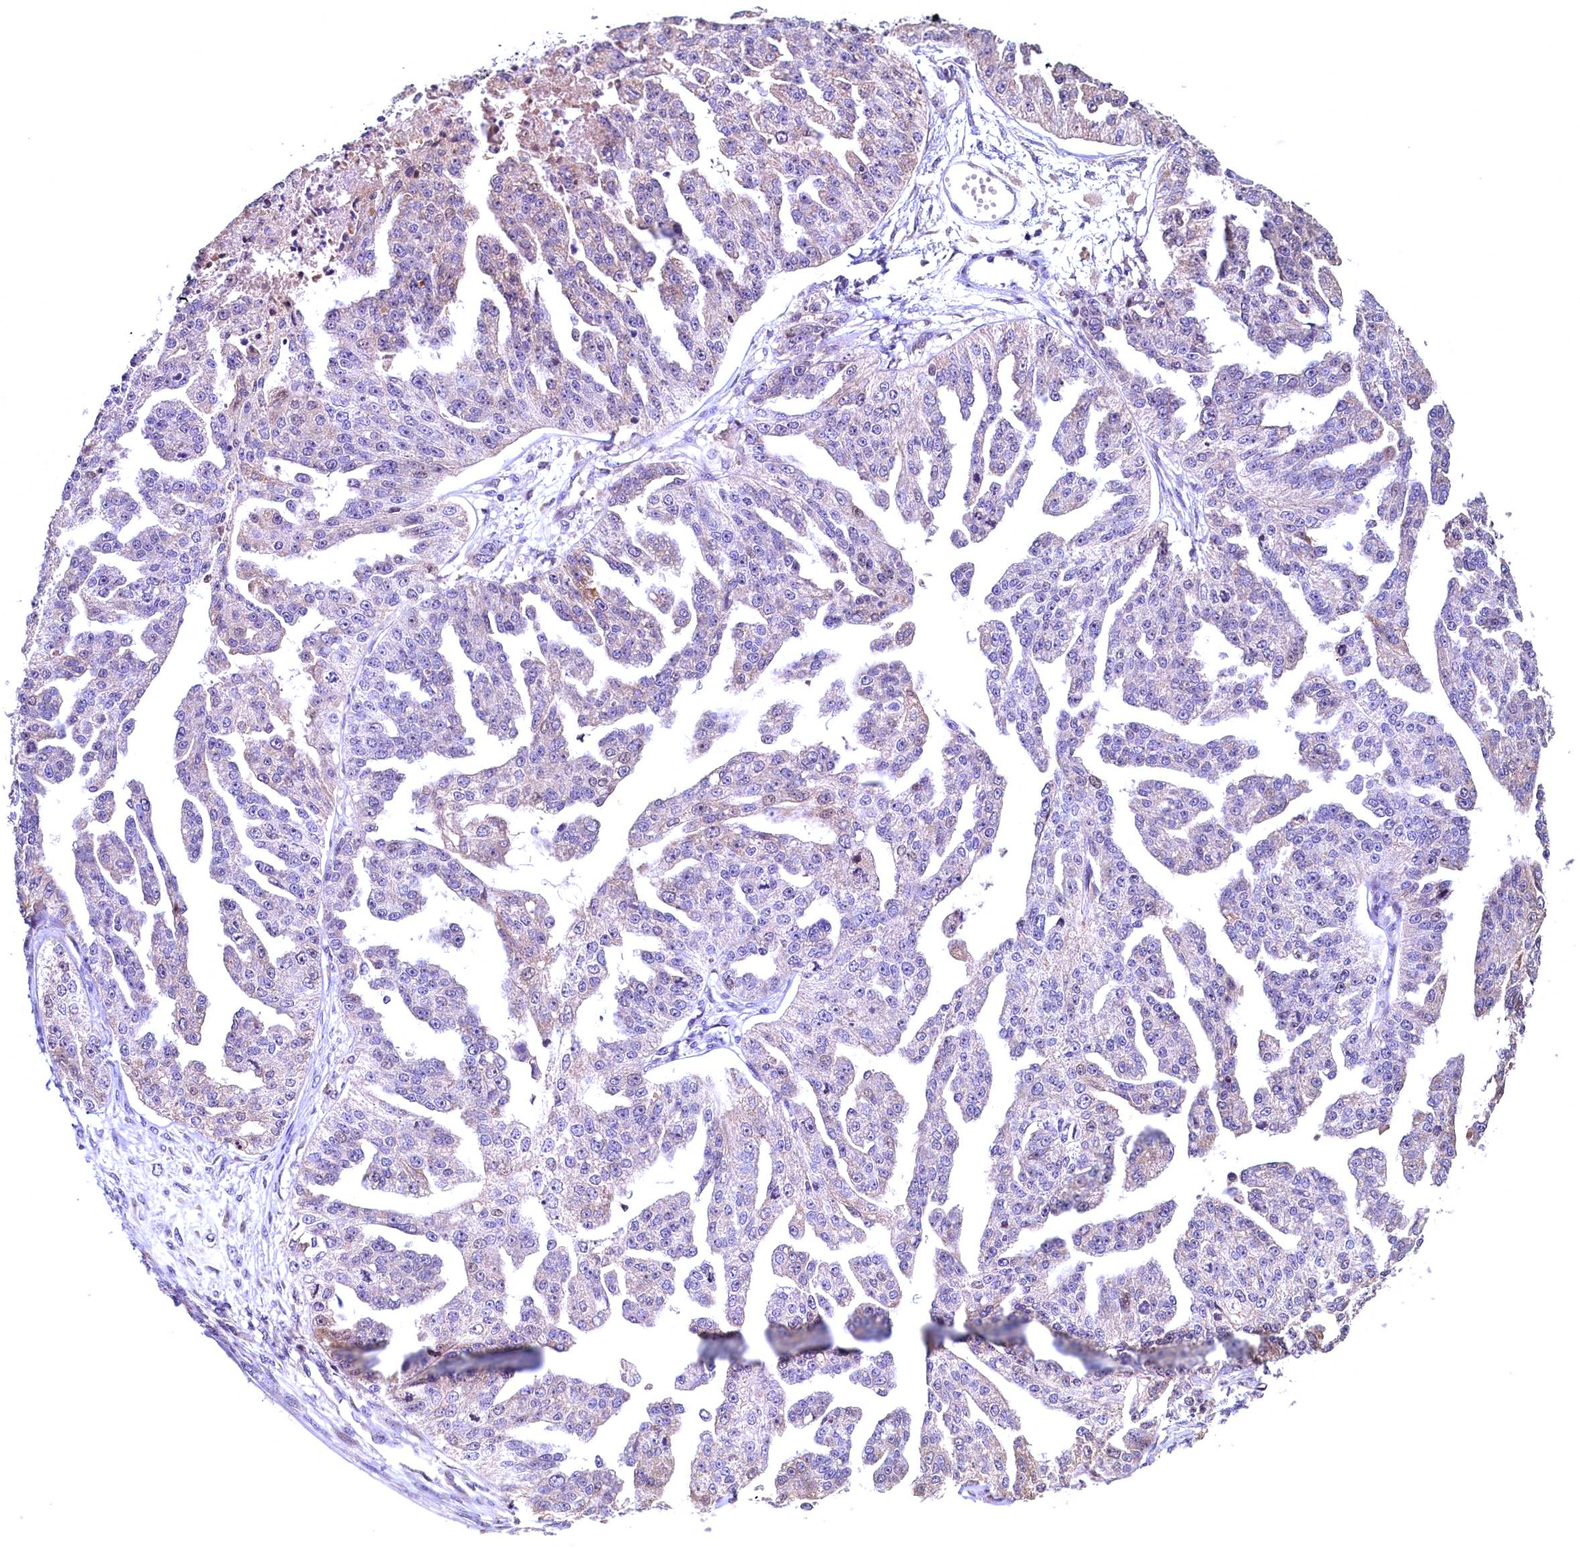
{"staining": {"intensity": "weak", "quantity": "<25%", "location": "cytoplasmic/membranous"}, "tissue": "ovarian cancer", "cell_type": "Tumor cells", "image_type": "cancer", "snomed": [{"axis": "morphology", "description": "Cystadenocarcinoma, serous, NOS"}, {"axis": "topography", "description": "Ovary"}], "caption": "High magnification brightfield microscopy of ovarian cancer stained with DAB (3,3'-diaminobenzidine) (brown) and counterstained with hematoxylin (blue): tumor cells show no significant staining. (Immunohistochemistry, brightfield microscopy, high magnification).", "gene": "LATS2", "patient": {"sex": "female", "age": 58}}